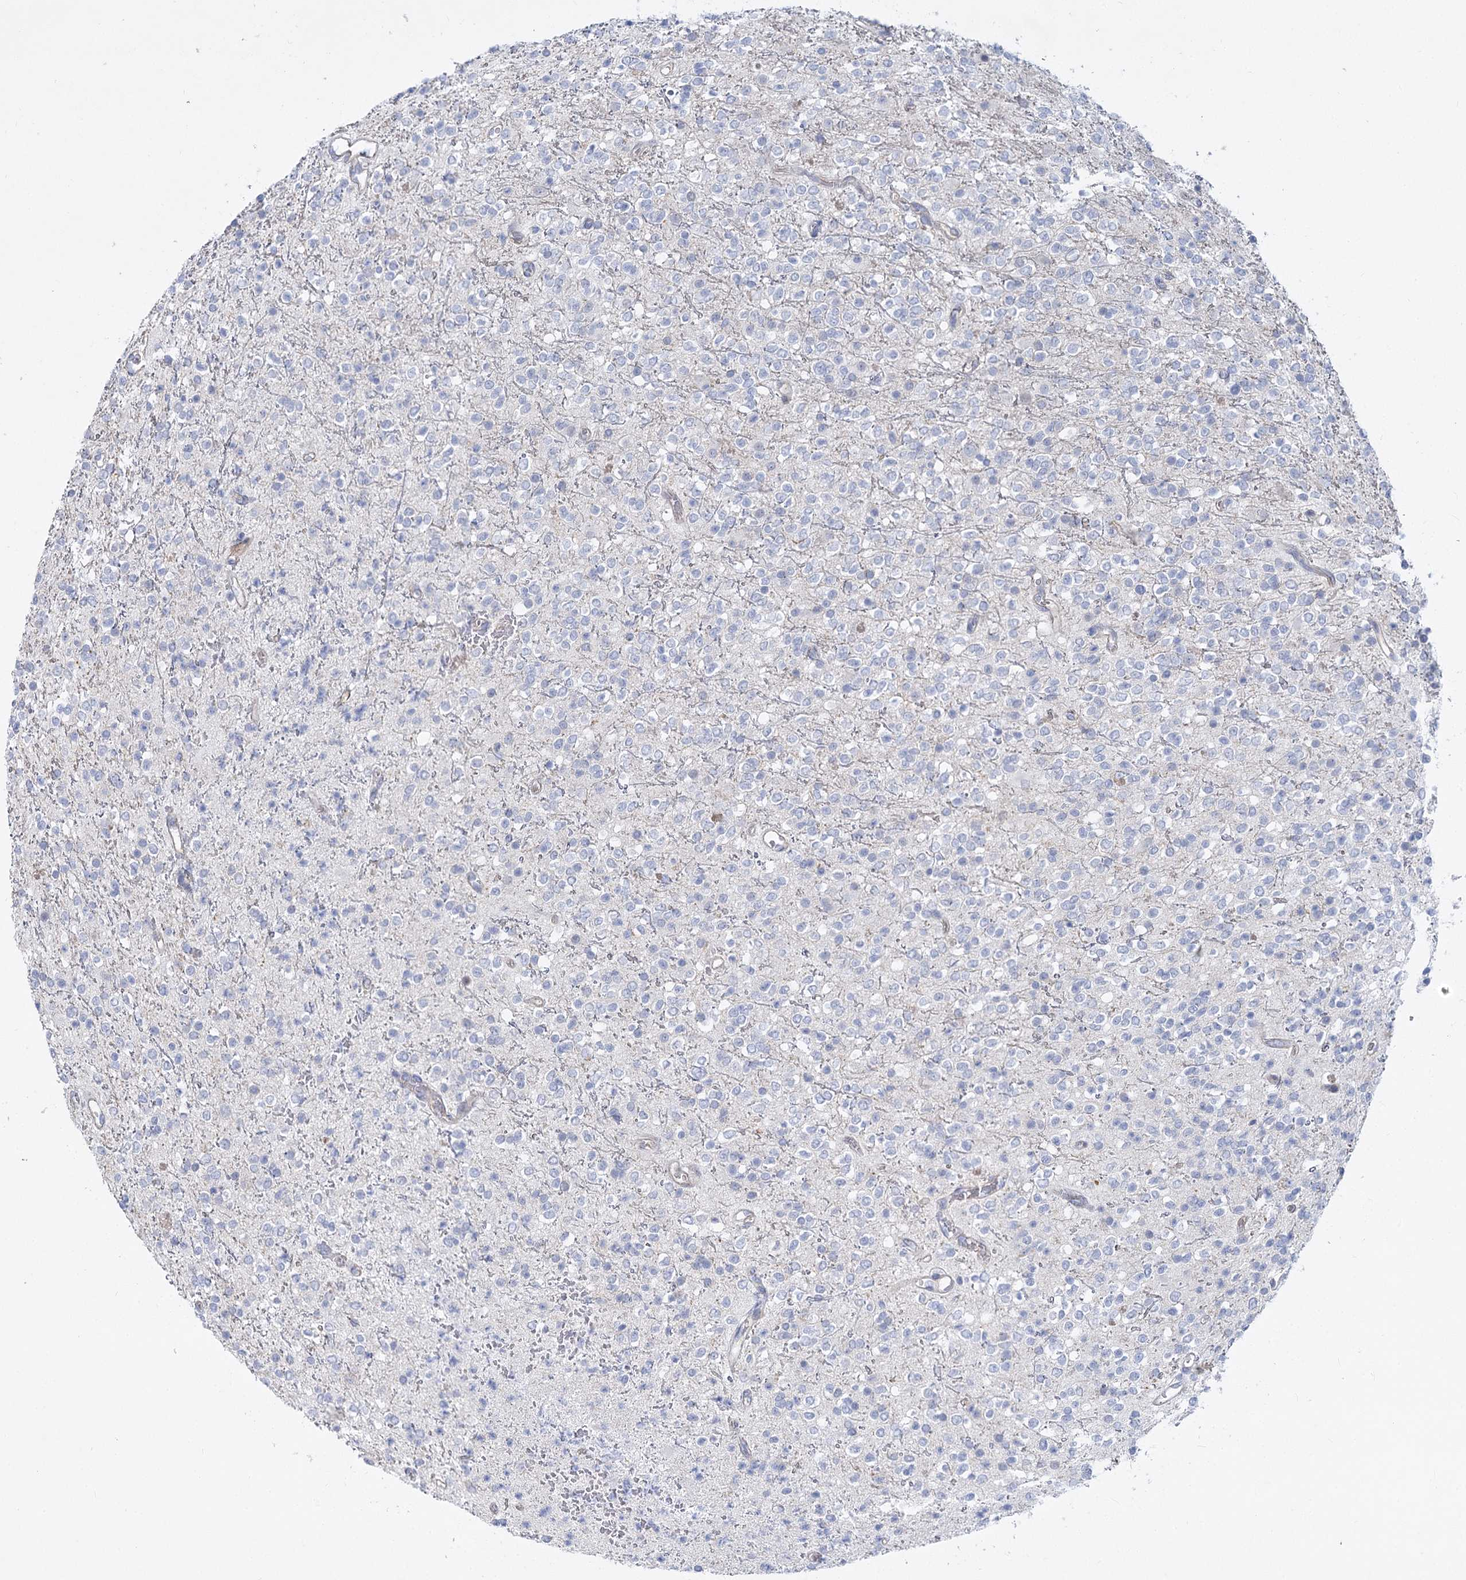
{"staining": {"intensity": "negative", "quantity": "none", "location": "none"}, "tissue": "glioma", "cell_type": "Tumor cells", "image_type": "cancer", "snomed": [{"axis": "morphology", "description": "Glioma, malignant, High grade"}, {"axis": "topography", "description": "Brain"}], "caption": "Immunohistochemistry micrograph of human glioma stained for a protein (brown), which displays no positivity in tumor cells. (Brightfield microscopy of DAB (3,3'-diaminobenzidine) IHC at high magnification).", "gene": "ARSI", "patient": {"sex": "male", "age": 34}}